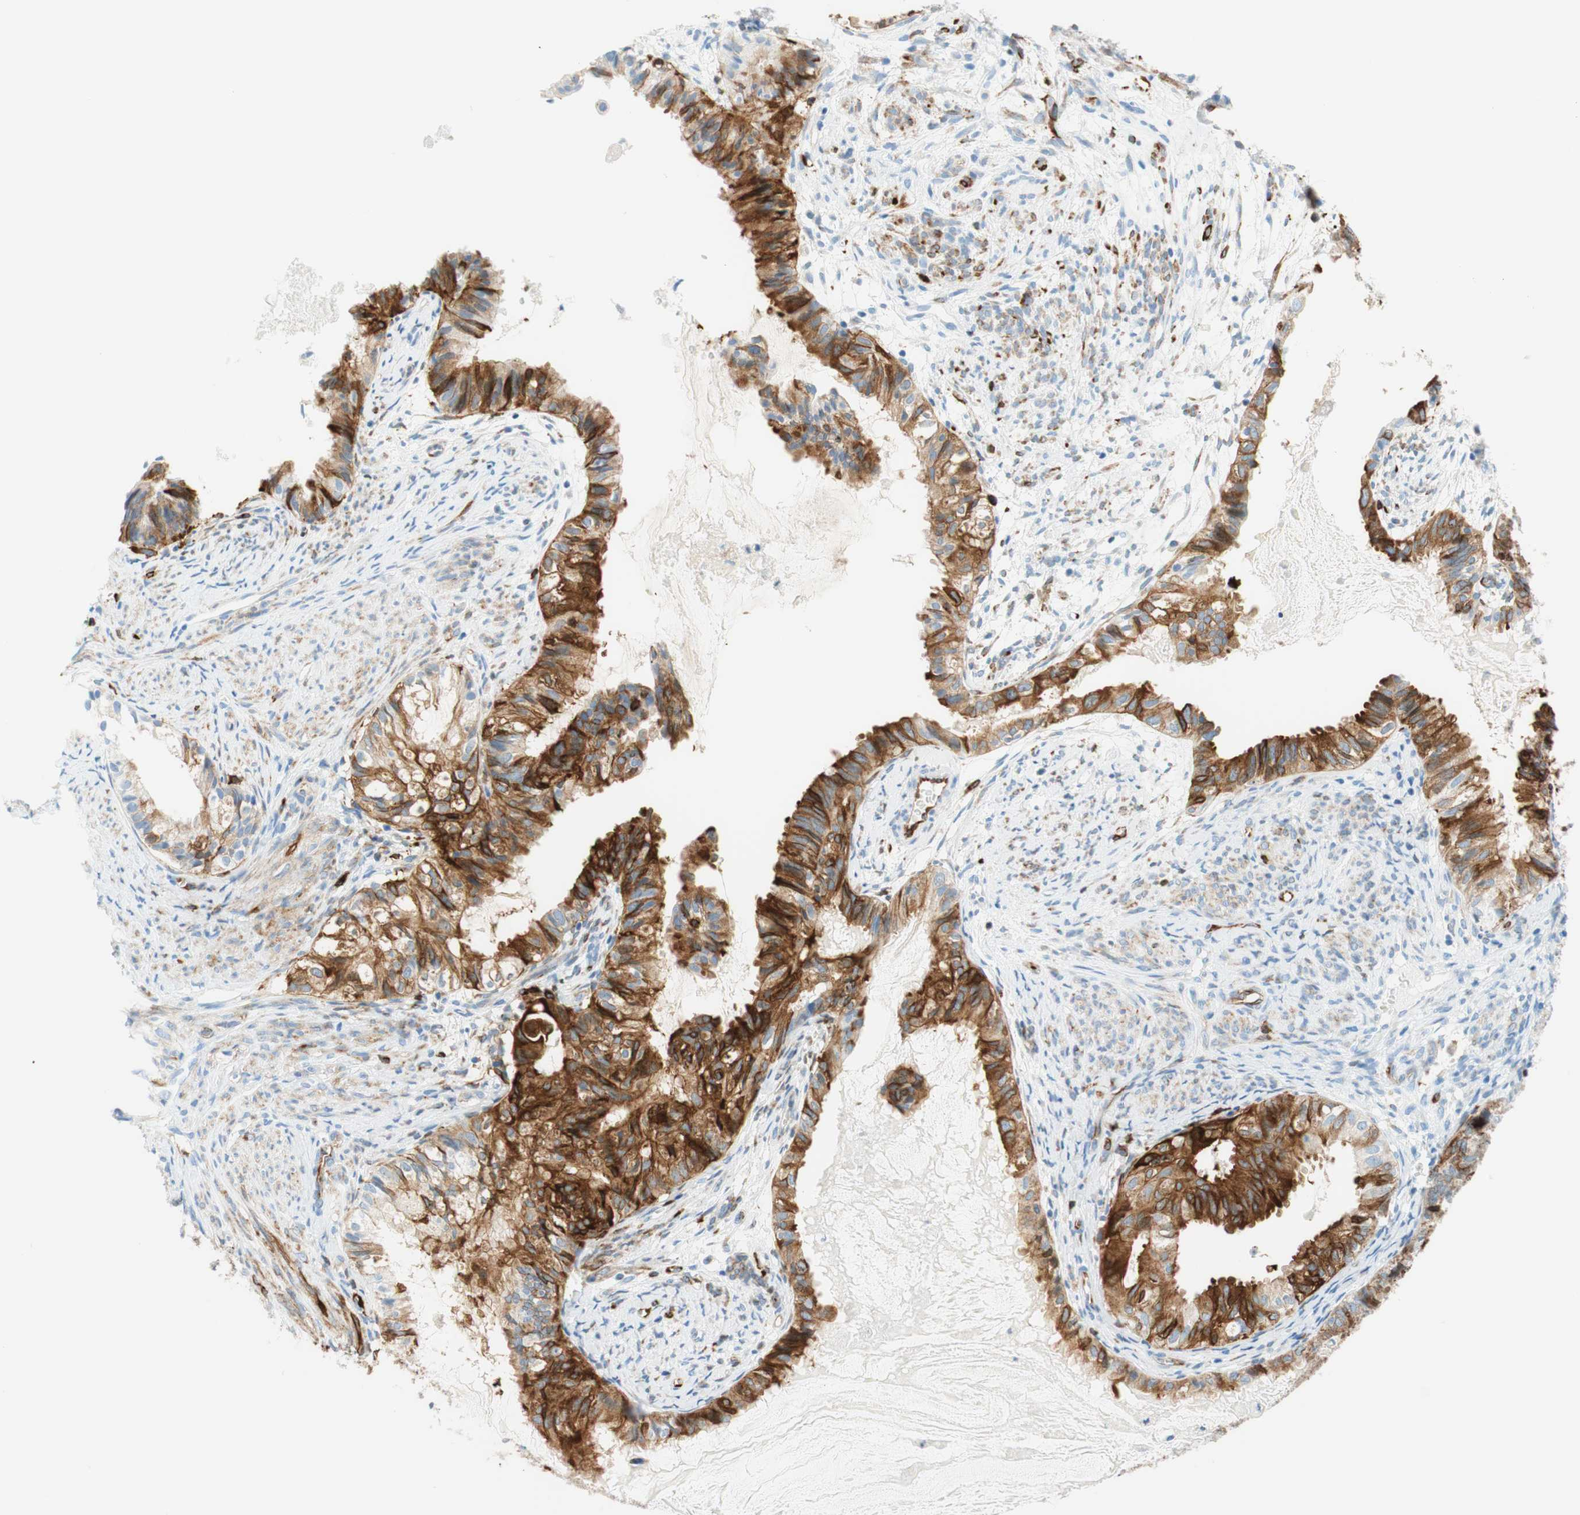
{"staining": {"intensity": "strong", "quantity": "25%-75%", "location": "cytoplasmic/membranous"}, "tissue": "cervical cancer", "cell_type": "Tumor cells", "image_type": "cancer", "snomed": [{"axis": "morphology", "description": "Normal tissue, NOS"}, {"axis": "morphology", "description": "Adenocarcinoma, NOS"}, {"axis": "topography", "description": "Cervix"}, {"axis": "topography", "description": "Endometrium"}], "caption": "Immunohistochemistry (DAB) staining of cervical cancer (adenocarcinoma) shows strong cytoplasmic/membranous protein staining in about 25%-75% of tumor cells.", "gene": "STMN1", "patient": {"sex": "female", "age": 86}}